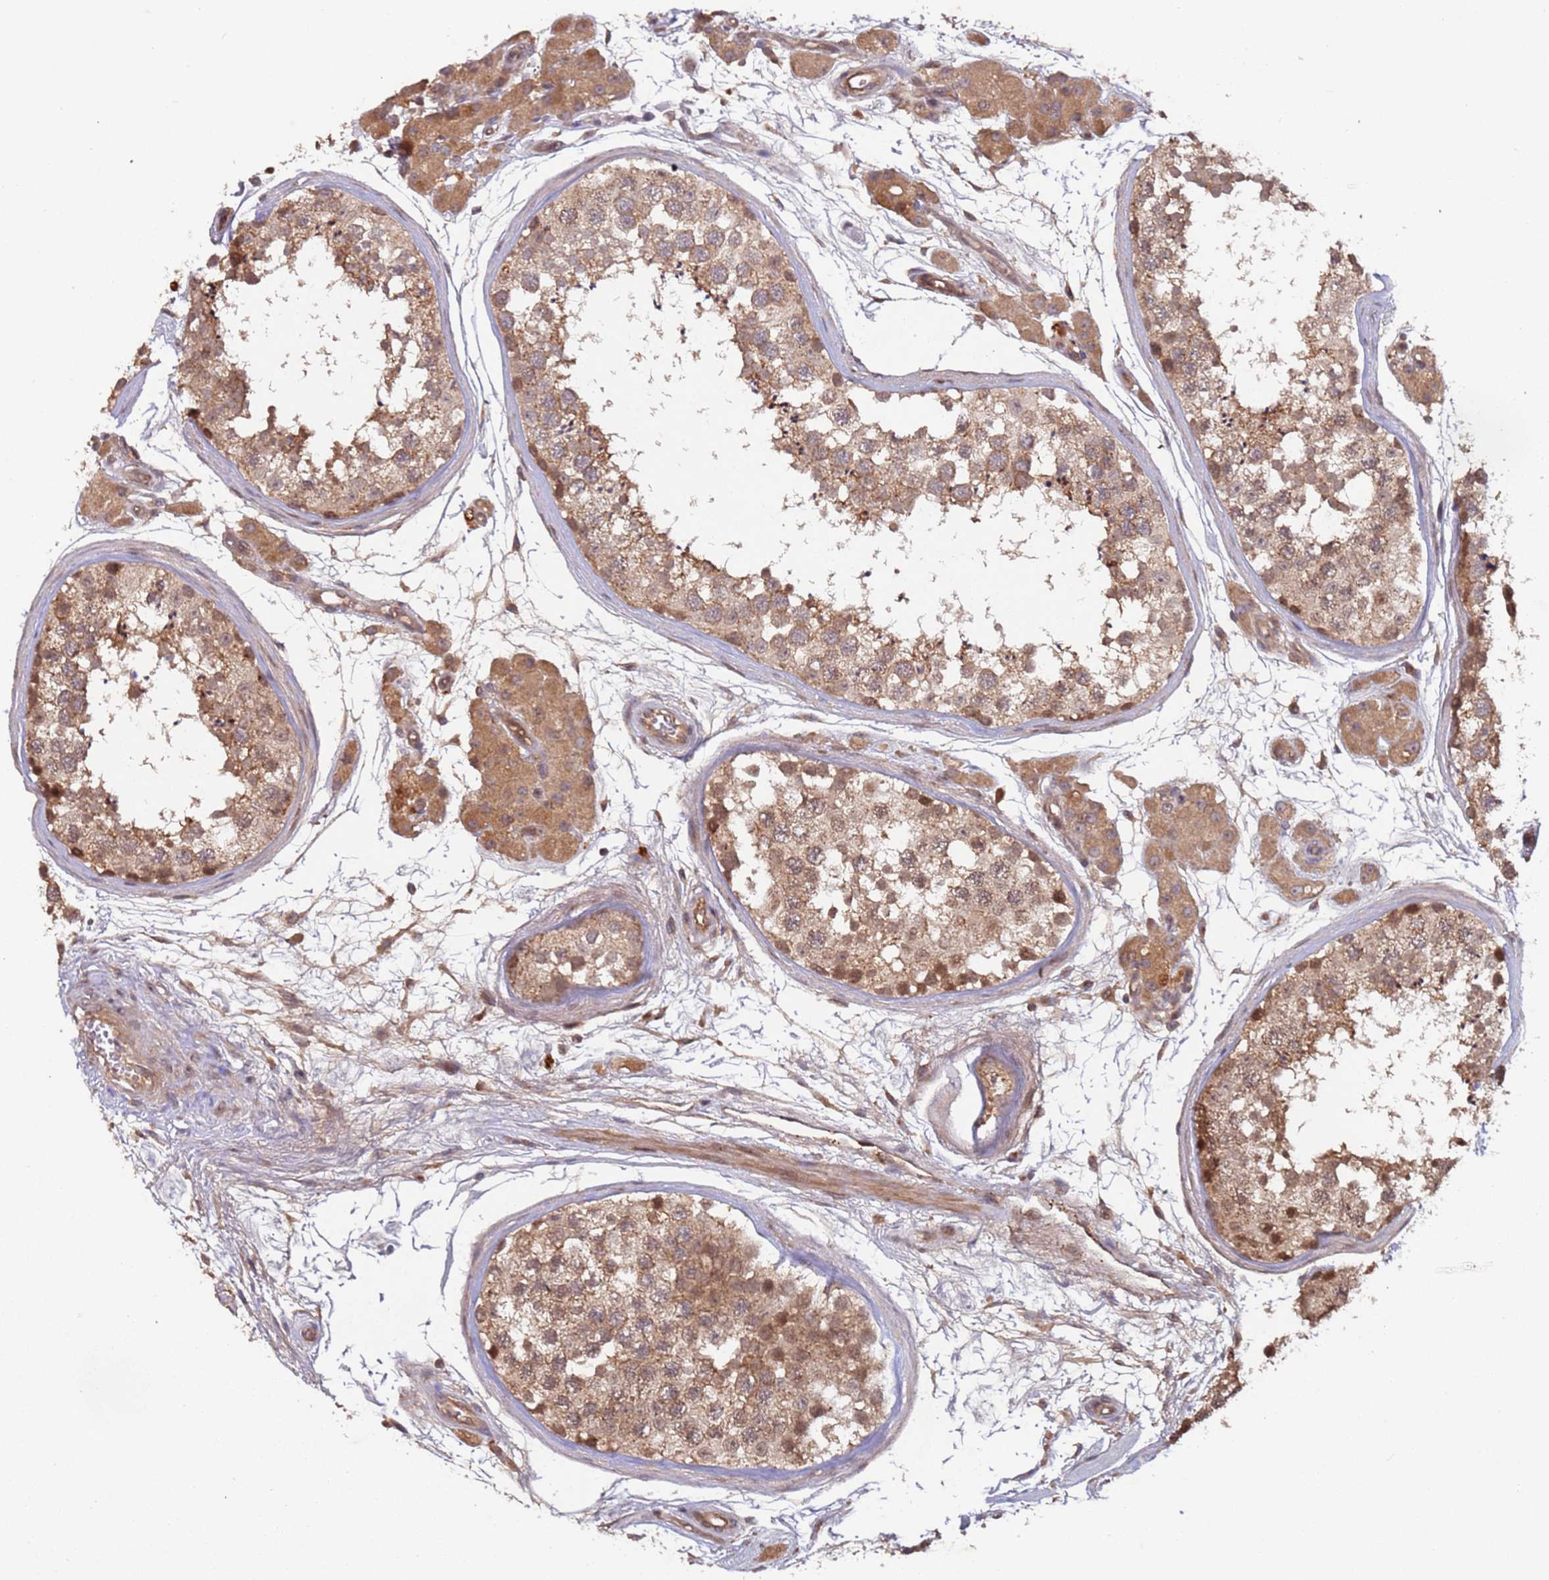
{"staining": {"intensity": "moderate", "quantity": ">75%", "location": "cytoplasmic/membranous"}, "tissue": "testis", "cell_type": "Cells in seminiferous ducts", "image_type": "normal", "snomed": [{"axis": "morphology", "description": "Normal tissue, NOS"}, {"axis": "topography", "description": "Testis"}], "caption": "The image reveals immunohistochemical staining of normal testis. There is moderate cytoplasmic/membranous expression is seen in about >75% of cells in seminiferous ducts.", "gene": "KANSL1L", "patient": {"sex": "male", "age": 56}}